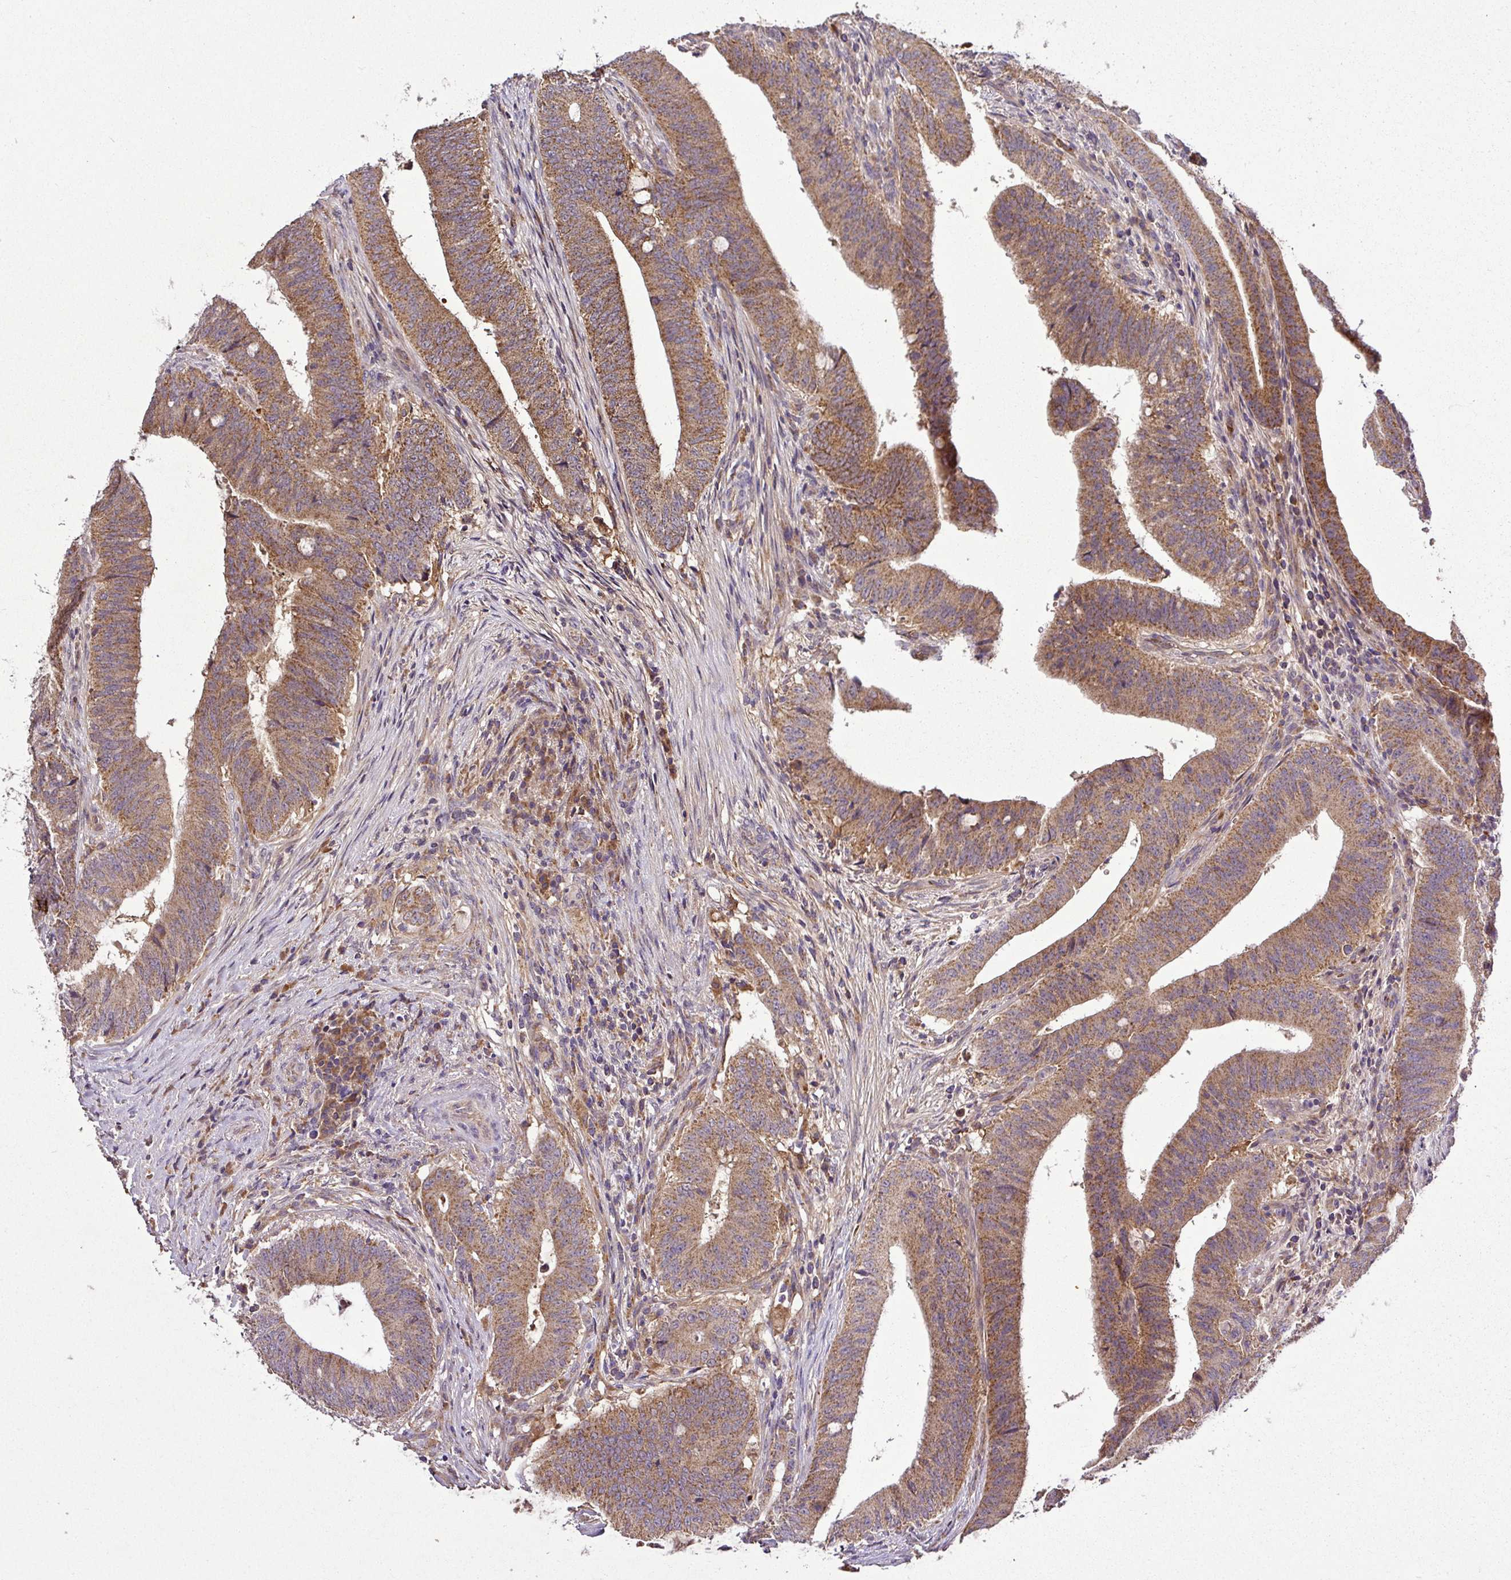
{"staining": {"intensity": "moderate", "quantity": ">75%", "location": "cytoplasmic/membranous"}, "tissue": "colorectal cancer", "cell_type": "Tumor cells", "image_type": "cancer", "snomed": [{"axis": "morphology", "description": "Adenocarcinoma, NOS"}, {"axis": "topography", "description": "Colon"}], "caption": "Immunohistochemical staining of human colorectal cancer exhibits medium levels of moderate cytoplasmic/membranous positivity in about >75% of tumor cells. Nuclei are stained in blue.", "gene": "ZNF513", "patient": {"sex": "female", "age": 43}}